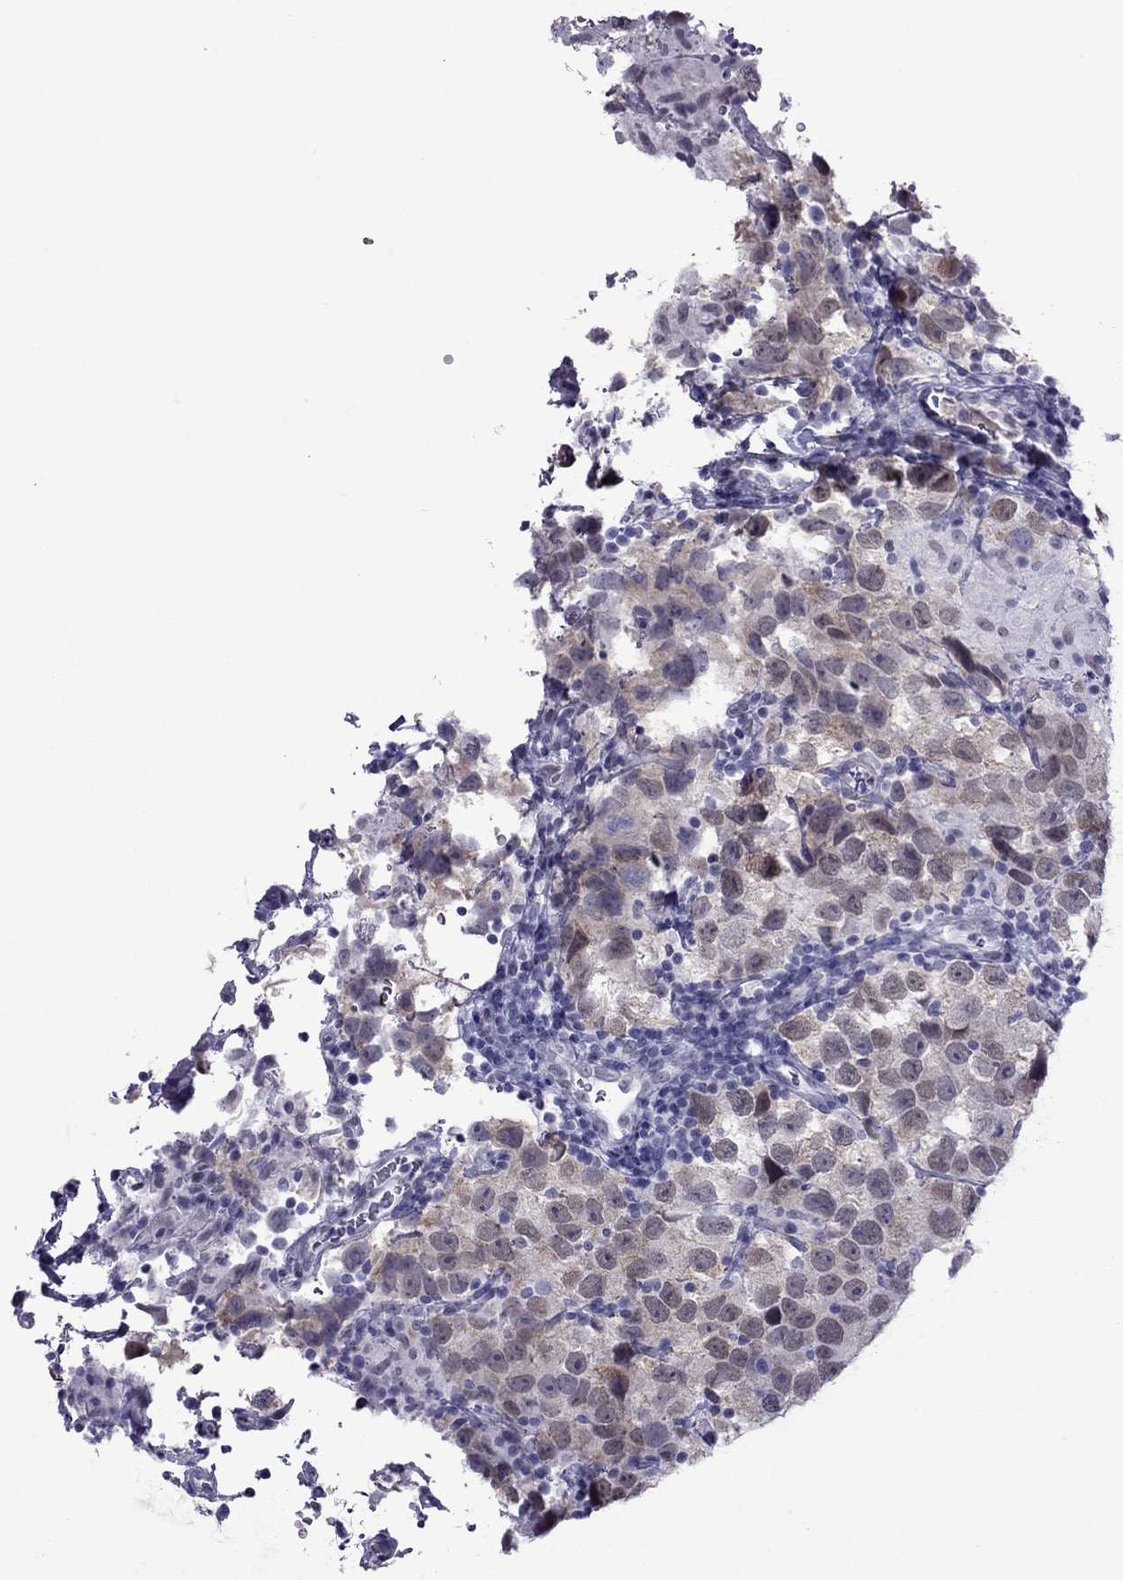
{"staining": {"intensity": "moderate", "quantity": "<25%", "location": "cytoplasmic/membranous"}, "tissue": "testis cancer", "cell_type": "Tumor cells", "image_type": "cancer", "snomed": [{"axis": "morphology", "description": "Seminoma, NOS"}, {"axis": "topography", "description": "Testis"}], "caption": "Immunohistochemical staining of testis seminoma exhibits moderate cytoplasmic/membranous protein staining in approximately <25% of tumor cells.", "gene": "ZNF646", "patient": {"sex": "male", "age": 26}}